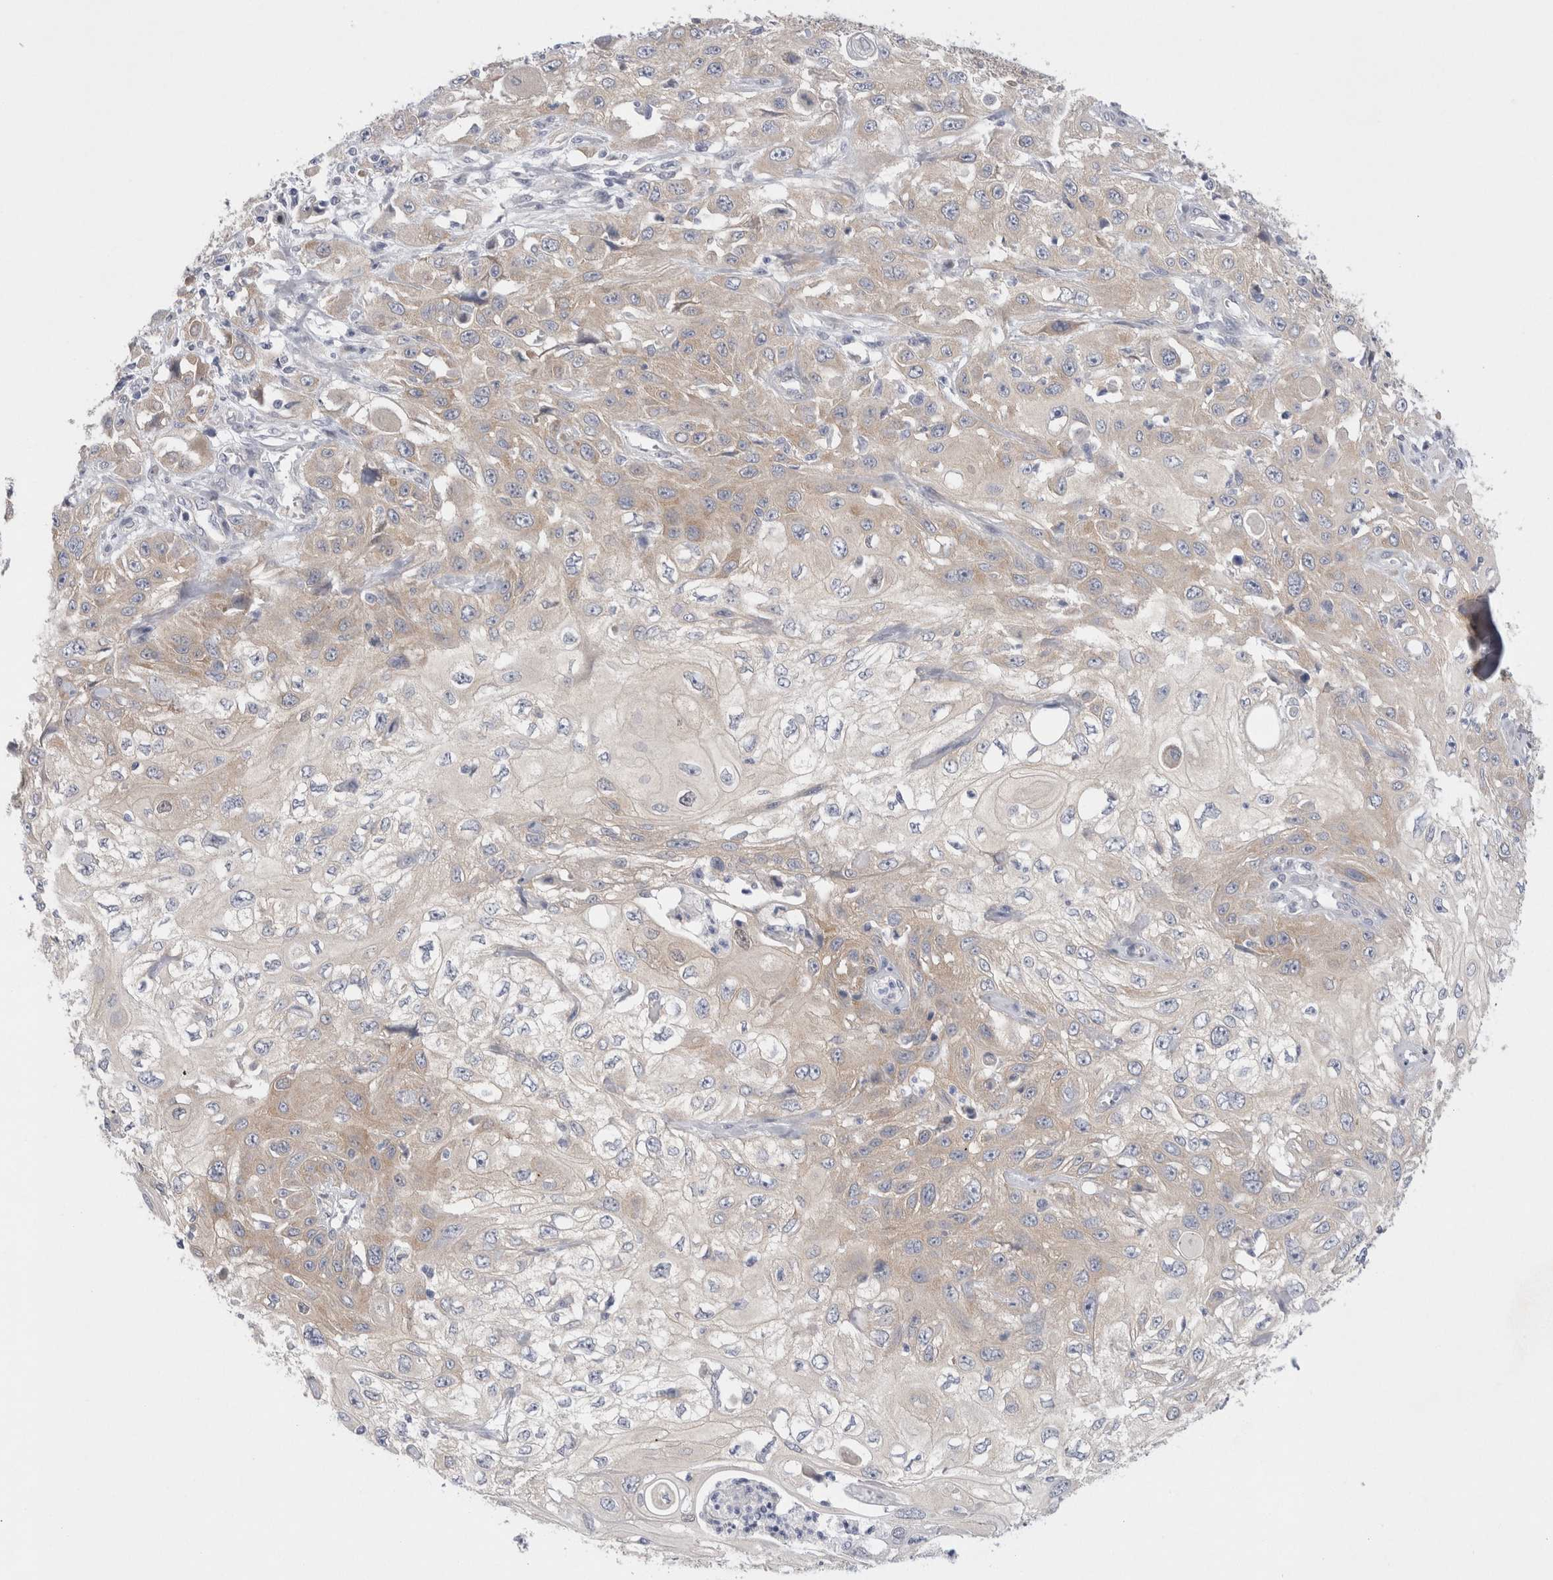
{"staining": {"intensity": "weak", "quantity": "25%-75%", "location": "cytoplasmic/membranous"}, "tissue": "skin cancer", "cell_type": "Tumor cells", "image_type": "cancer", "snomed": [{"axis": "morphology", "description": "Squamous cell carcinoma, NOS"}, {"axis": "topography", "description": "Skin"}], "caption": "An image of skin cancer stained for a protein exhibits weak cytoplasmic/membranous brown staining in tumor cells.", "gene": "WIPF2", "patient": {"sex": "male", "age": 75}}